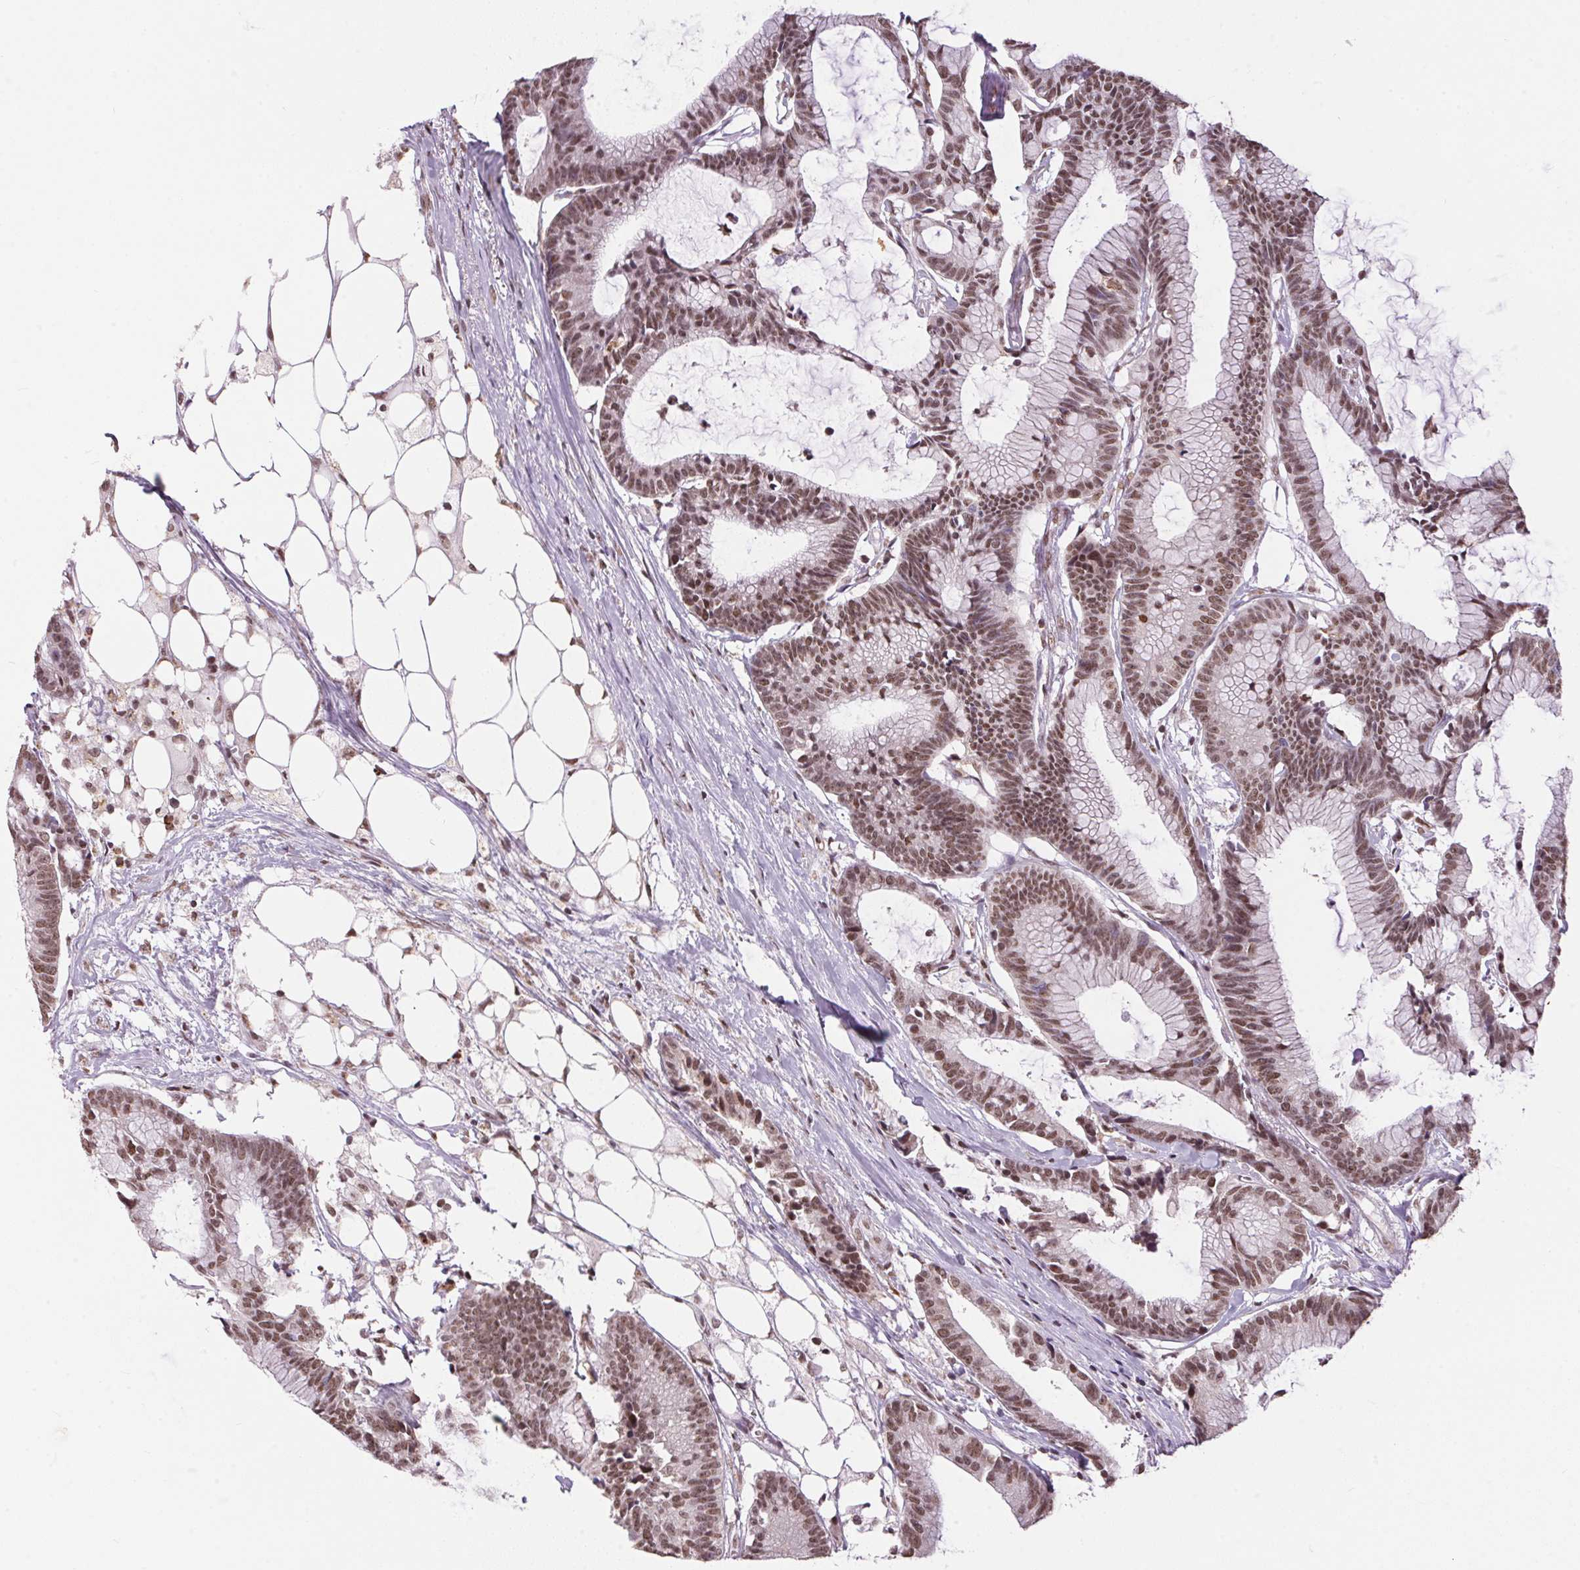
{"staining": {"intensity": "moderate", "quantity": ">75%", "location": "nuclear"}, "tissue": "colorectal cancer", "cell_type": "Tumor cells", "image_type": "cancer", "snomed": [{"axis": "morphology", "description": "Adenocarcinoma, NOS"}, {"axis": "topography", "description": "Colon"}], "caption": "This micrograph demonstrates adenocarcinoma (colorectal) stained with IHC to label a protein in brown. The nuclear of tumor cells show moderate positivity for the protein. Nuclei are counter-stained blue.", "gene": "NFE2L1", "patient": {"sex": "female", "age": 78}}